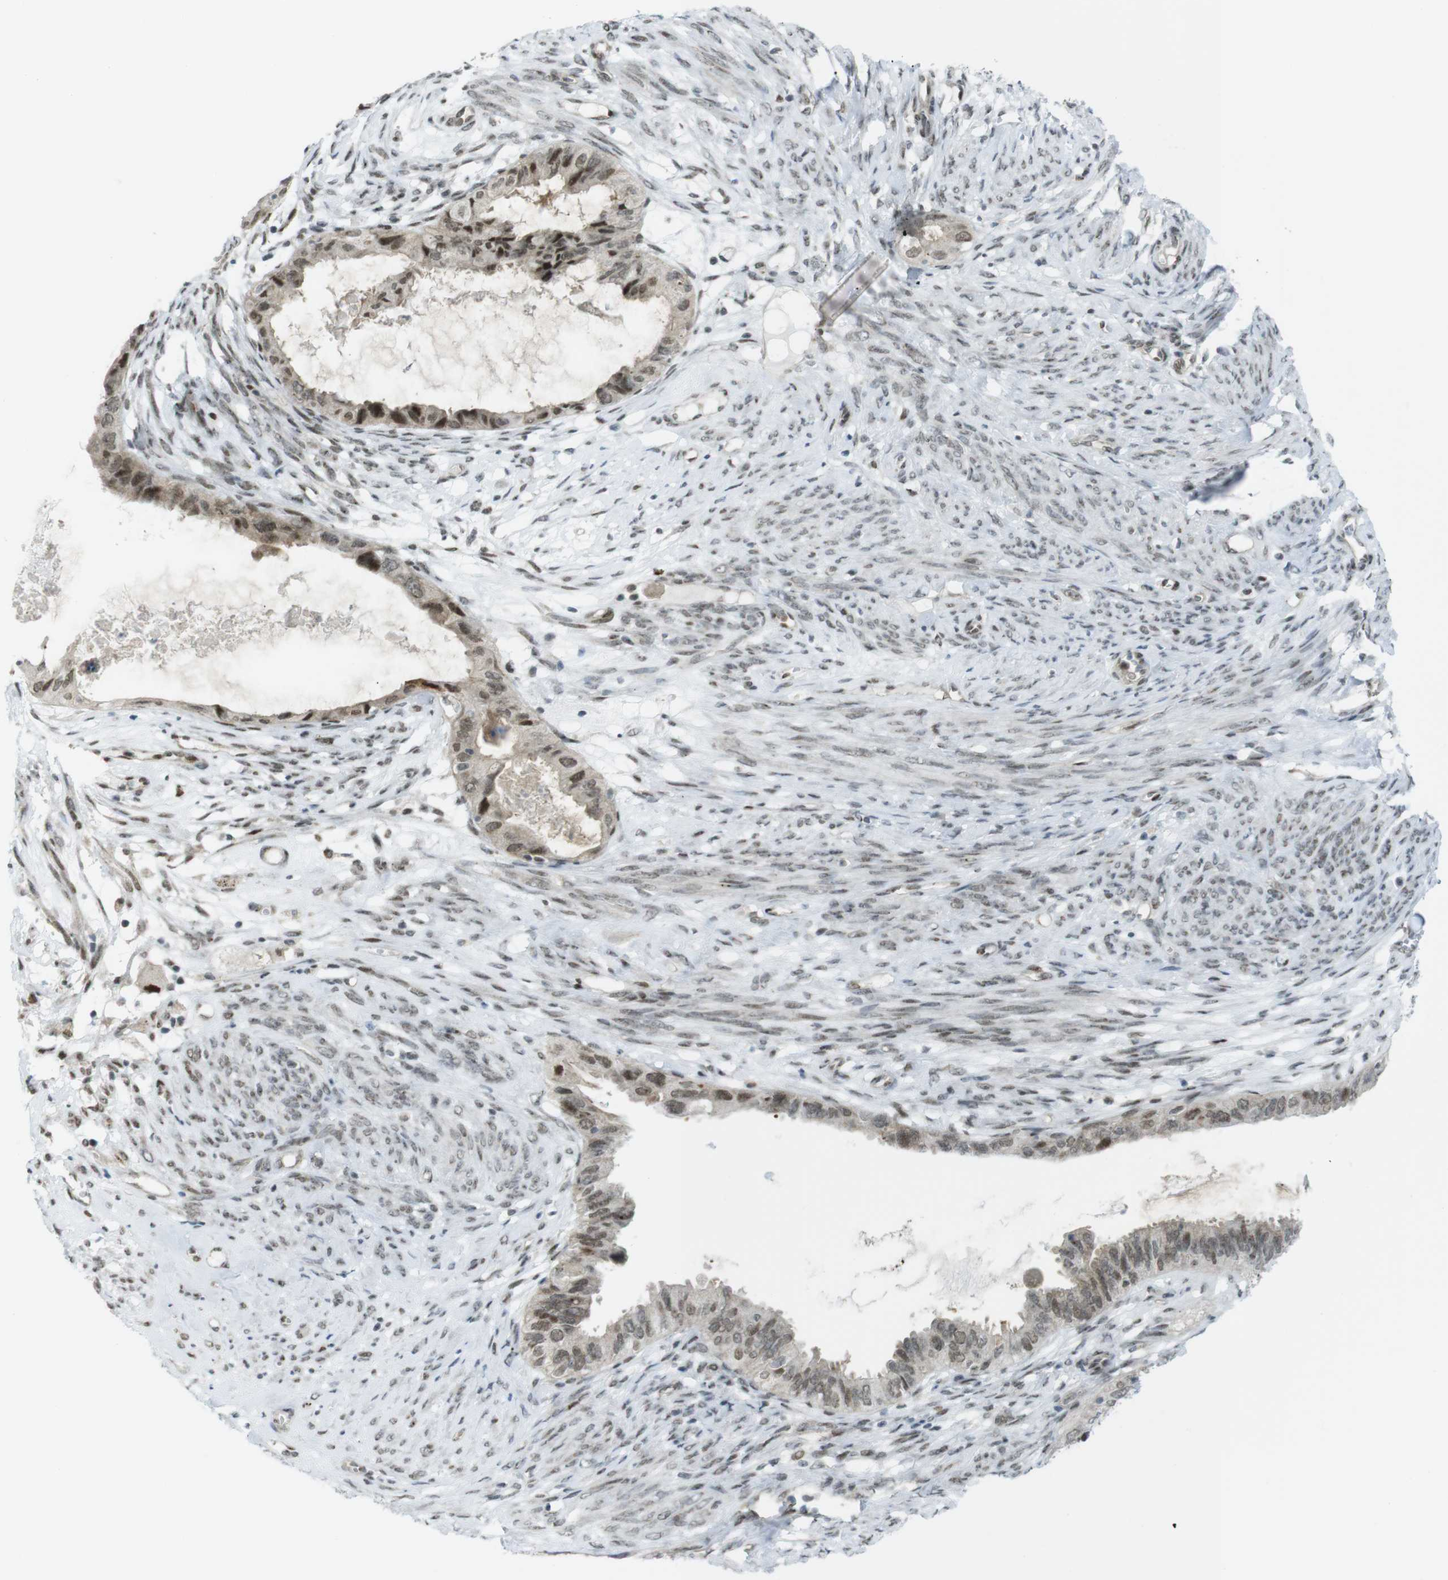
{"staining": {"intensity": "moderate", "quantity": "25%-75%", "location": "nuclear"}, "tissue": "cervical cancer", "cell_type": "Tumor cells", "image_type": "cancer", "snomed": [{"axis": "morphology", "description": "Normal tissue, NOS"}, {"axis": "morphology", "description": "Adenocarcinoma, NOS"}, {"axis": "topography", "description": "Cervix"}, {"axis": "topography", "description": "Endometrium"}], "caption": "Cervical adenocarcinoma was stained to show a protein in brown. There is medium levels of moderate nuclear expression in approximately 25%-75% of tumor cells.", "gene": "UBB", "patient": {"sex": "female", "age": 86}}